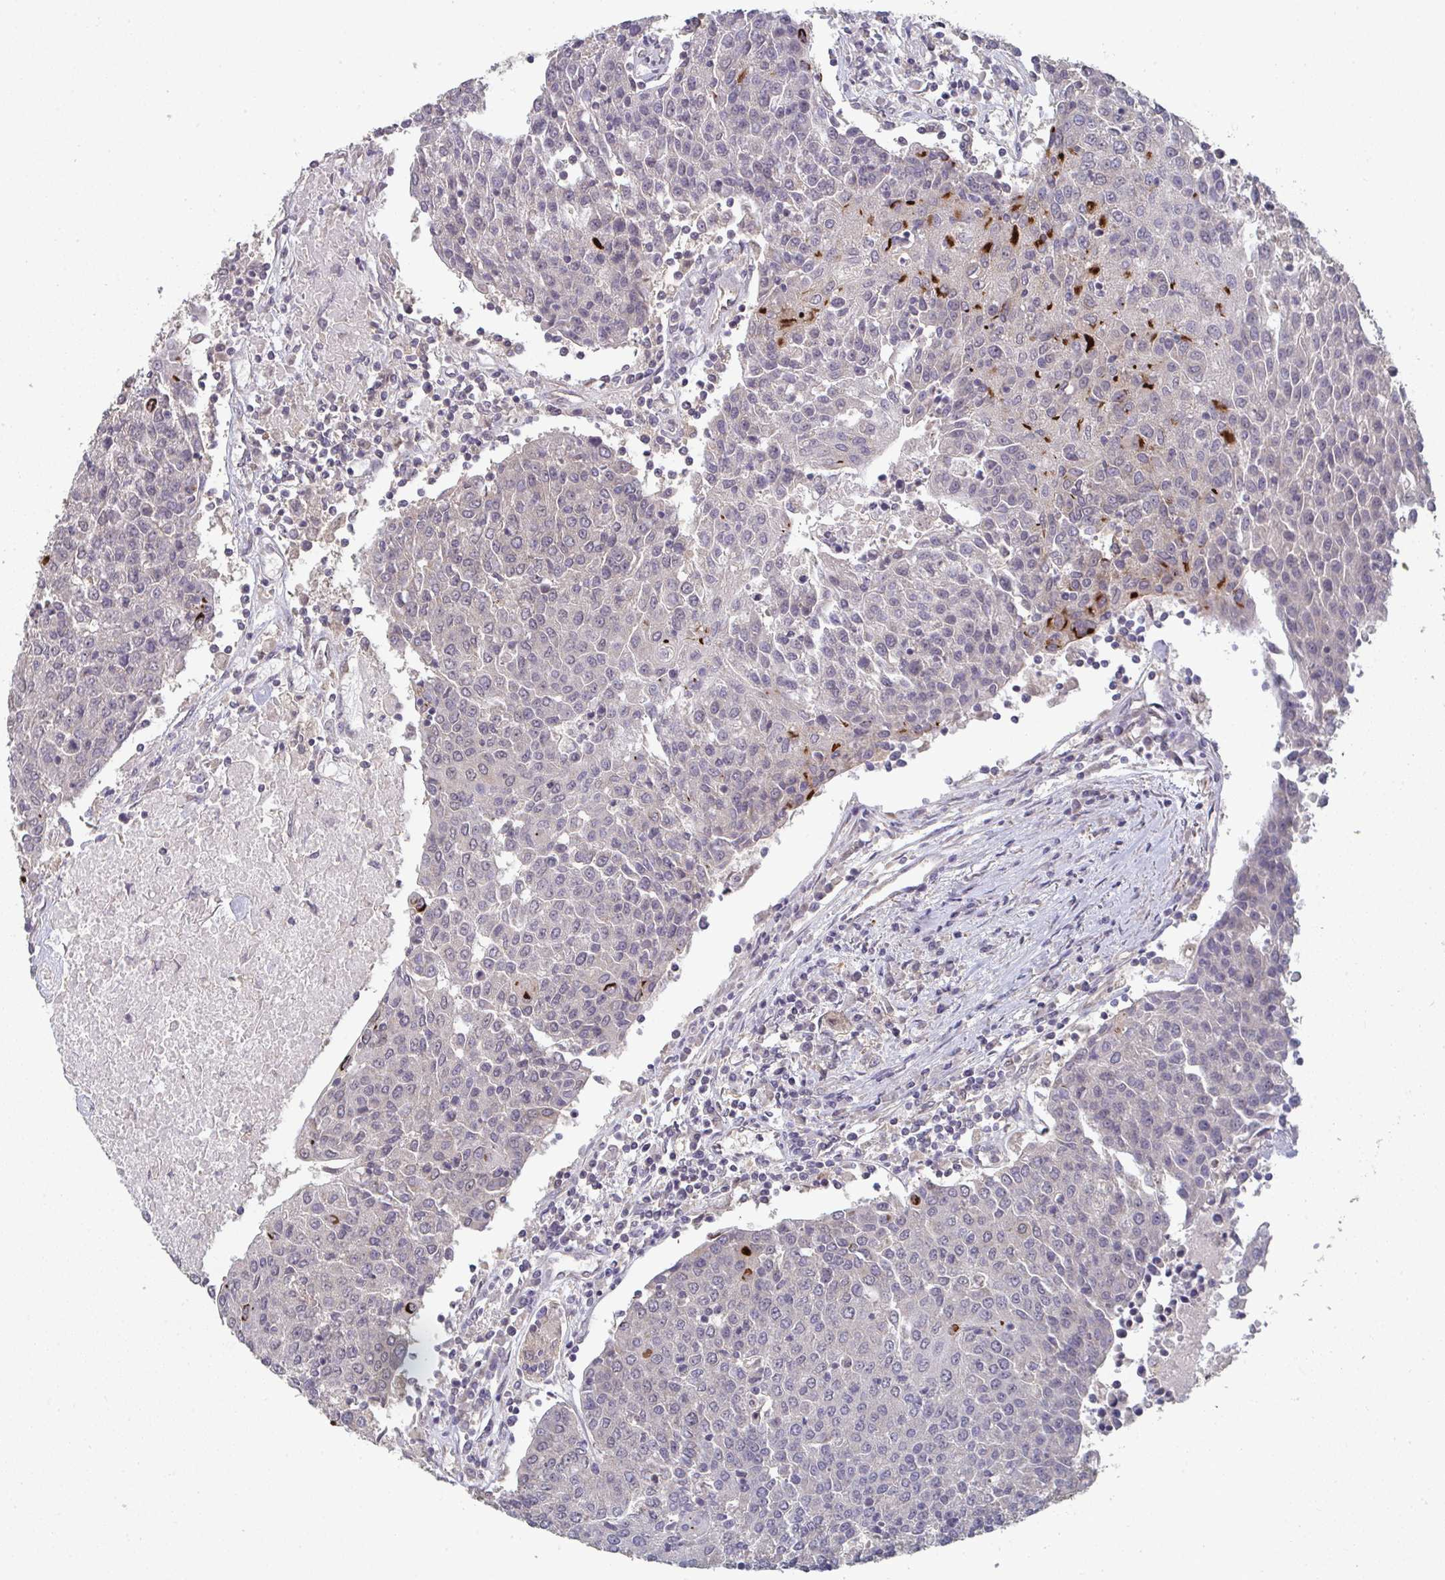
{"staining": {"intensity": "negative", "quantity": "none", "location": "none"}, "tissue": "urothelial cancer", "cell_type": "Tumor cells", "image_type": "cancer", "snomed": [{"axis": "morphology", "description": "Urothelial carcinoma, High grade"}, {"axis": "topography", "description": "Urinary bladder"}], "caption": "Tumor cells show no significant expression in urothelial cancer.", "gene": "LIX1", "patient": {"sex": "female", "age": 85}}